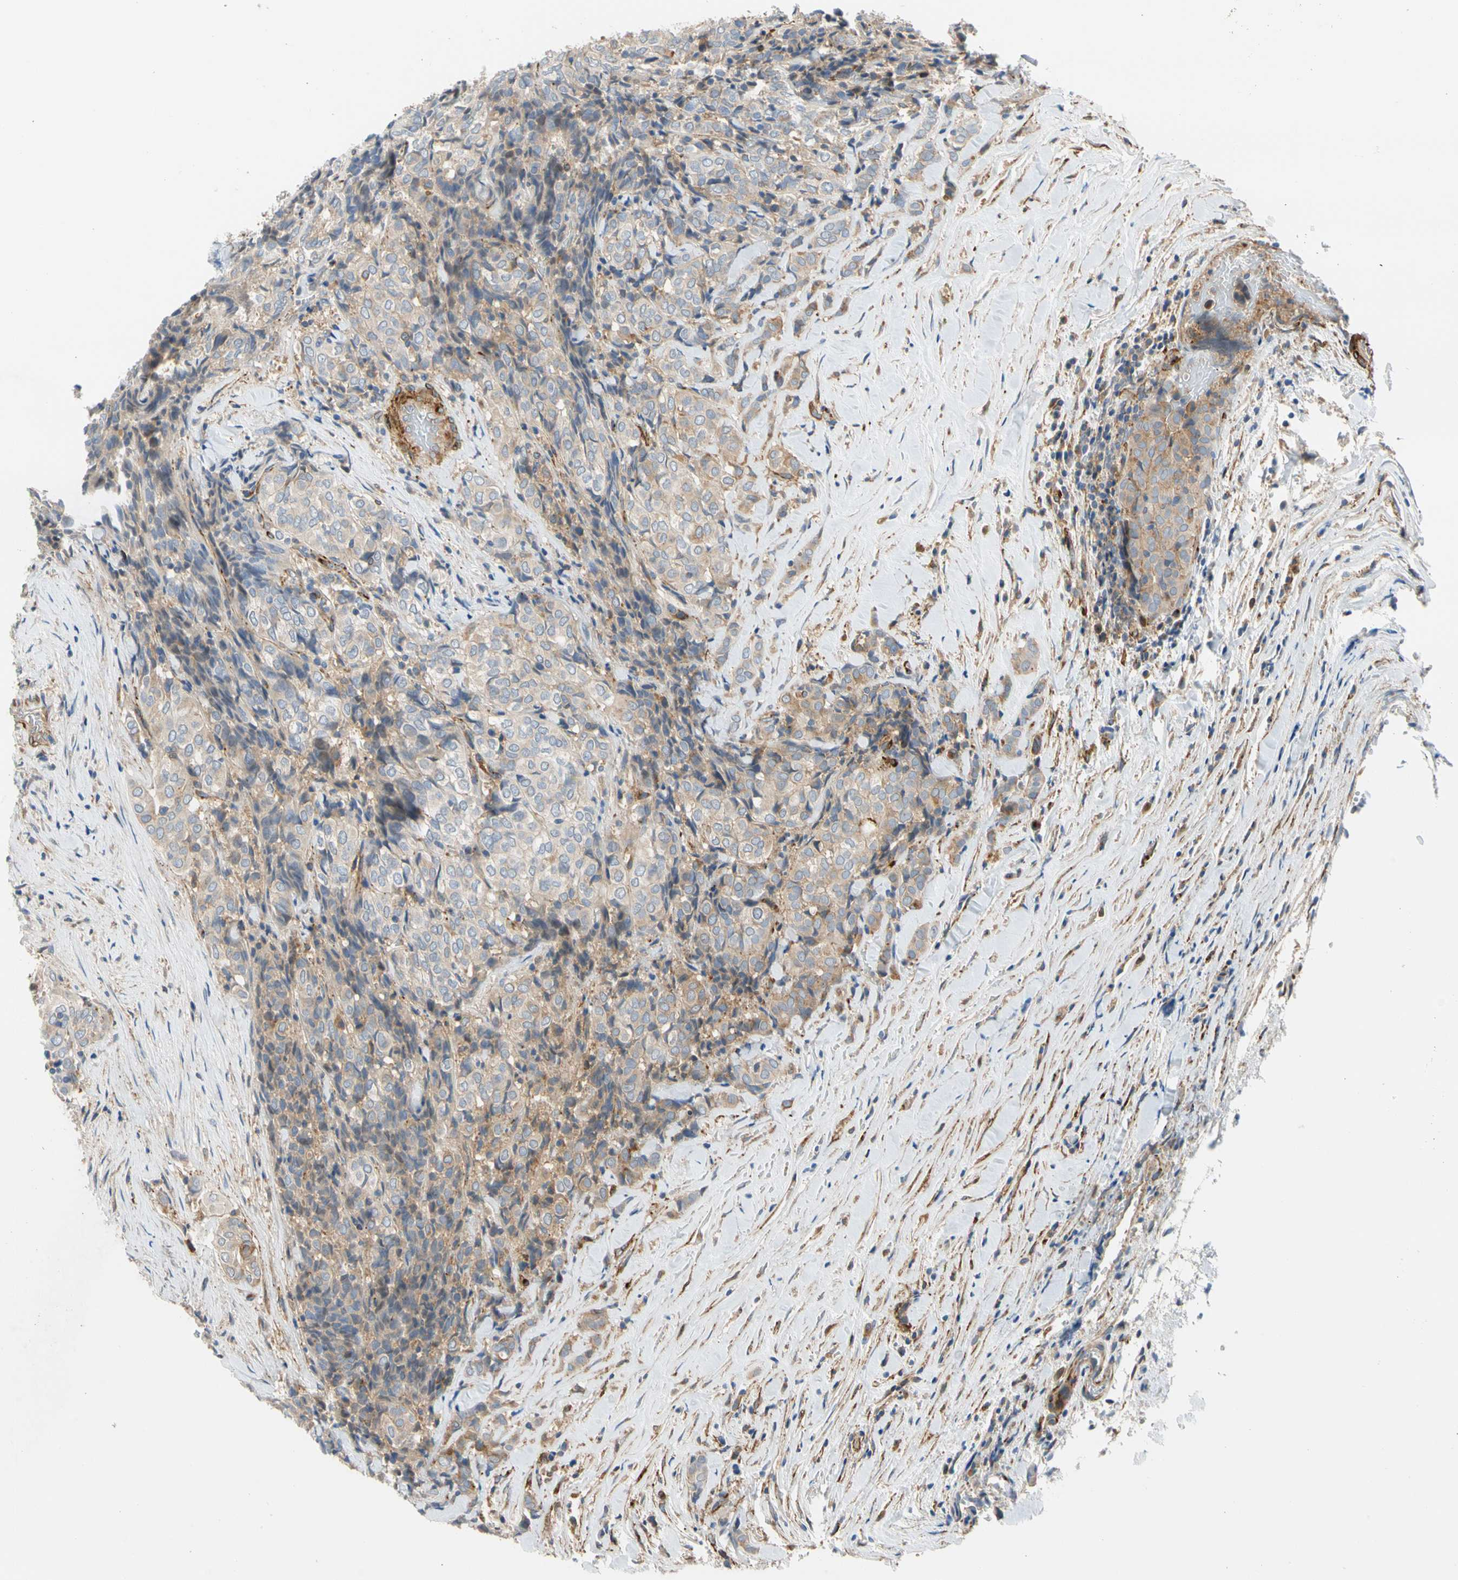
{"staining": {"intensity": "weak", "quantity": "<25%", "location": "cytoplasmic/membranous"}, "tissue": "thyroid cancer", "cell_type": "Tumor cells", "image_type": "cancer", "snomed": [{"axis": "morphology", "description": "Normal tissue, NOS"}, {"axis": "morphology", "description": "Papillary adenocarcinoma, NOS"}, {"axis": "topography", "description": "Thyroid gland"}], "caption": "Immunohistochemistry (IHC) micrograph of neoplastic tissue: human papillary adenocarcinoma (thyroid) stained with DAB displays no significant protein expression in tumor cells.", "gene": "ENTREP3", "patient": {"sex": "female", "age": 30}}